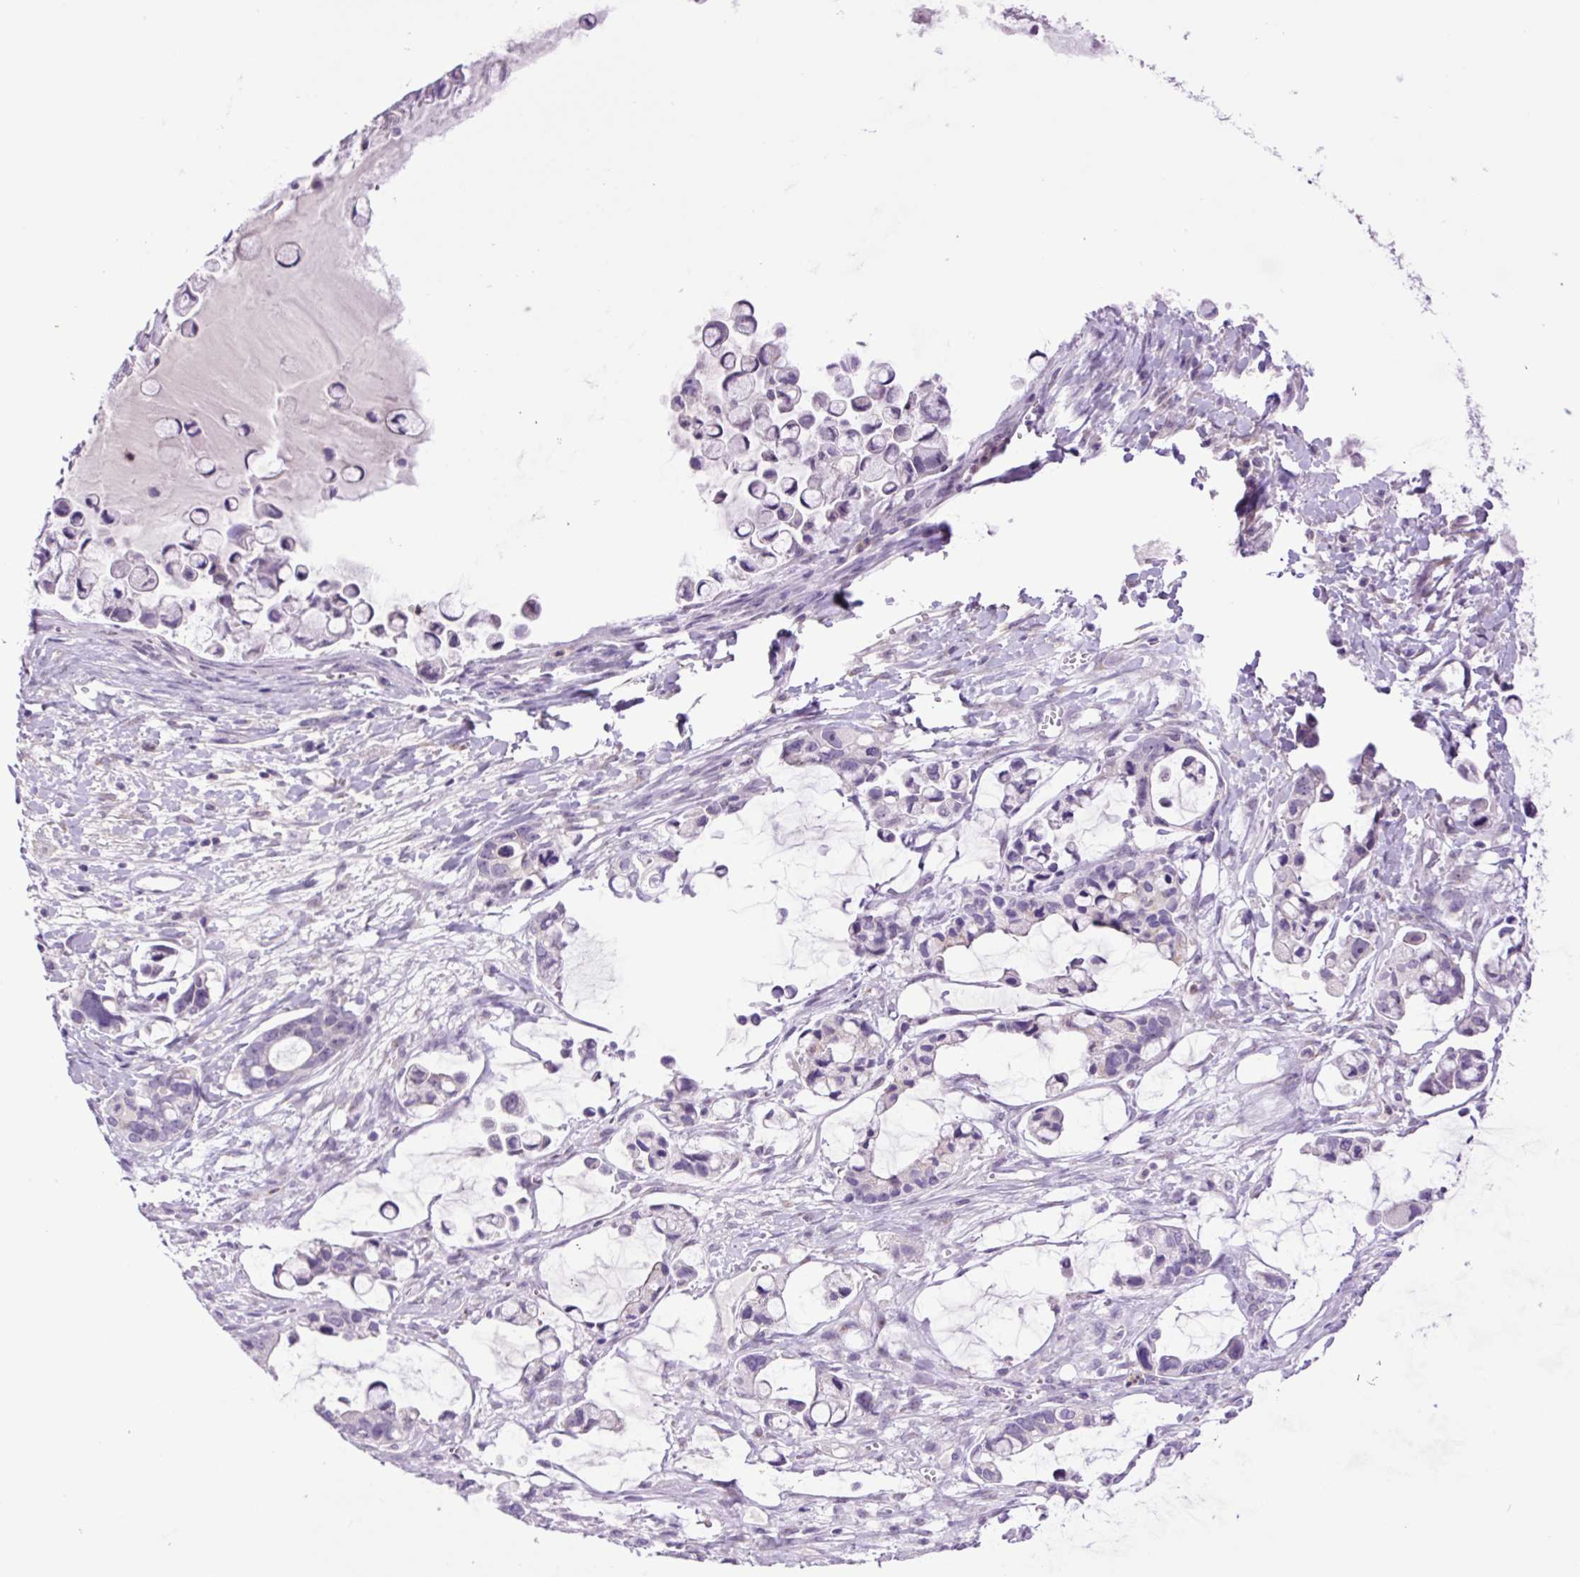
{"staining": {"intensity": "negative", "quantity": "none", "location": "none"}, "tissue": "ovarian cancer", "cell_type": "Tumor cells", "image_type": "cancer", "snomed": [{"axis": "morphology", "description": "Cystadenocarcinoma, mucinous, NOS"}, {"axis": "topography", "description": "Ovary"}], "caption": "IHC of human mucinous cystadenocarcinoma (ovarian) shows no expression in tumor cells.", "gene": "MFSD3", "patient": {"sex": "female", "age": 63}}